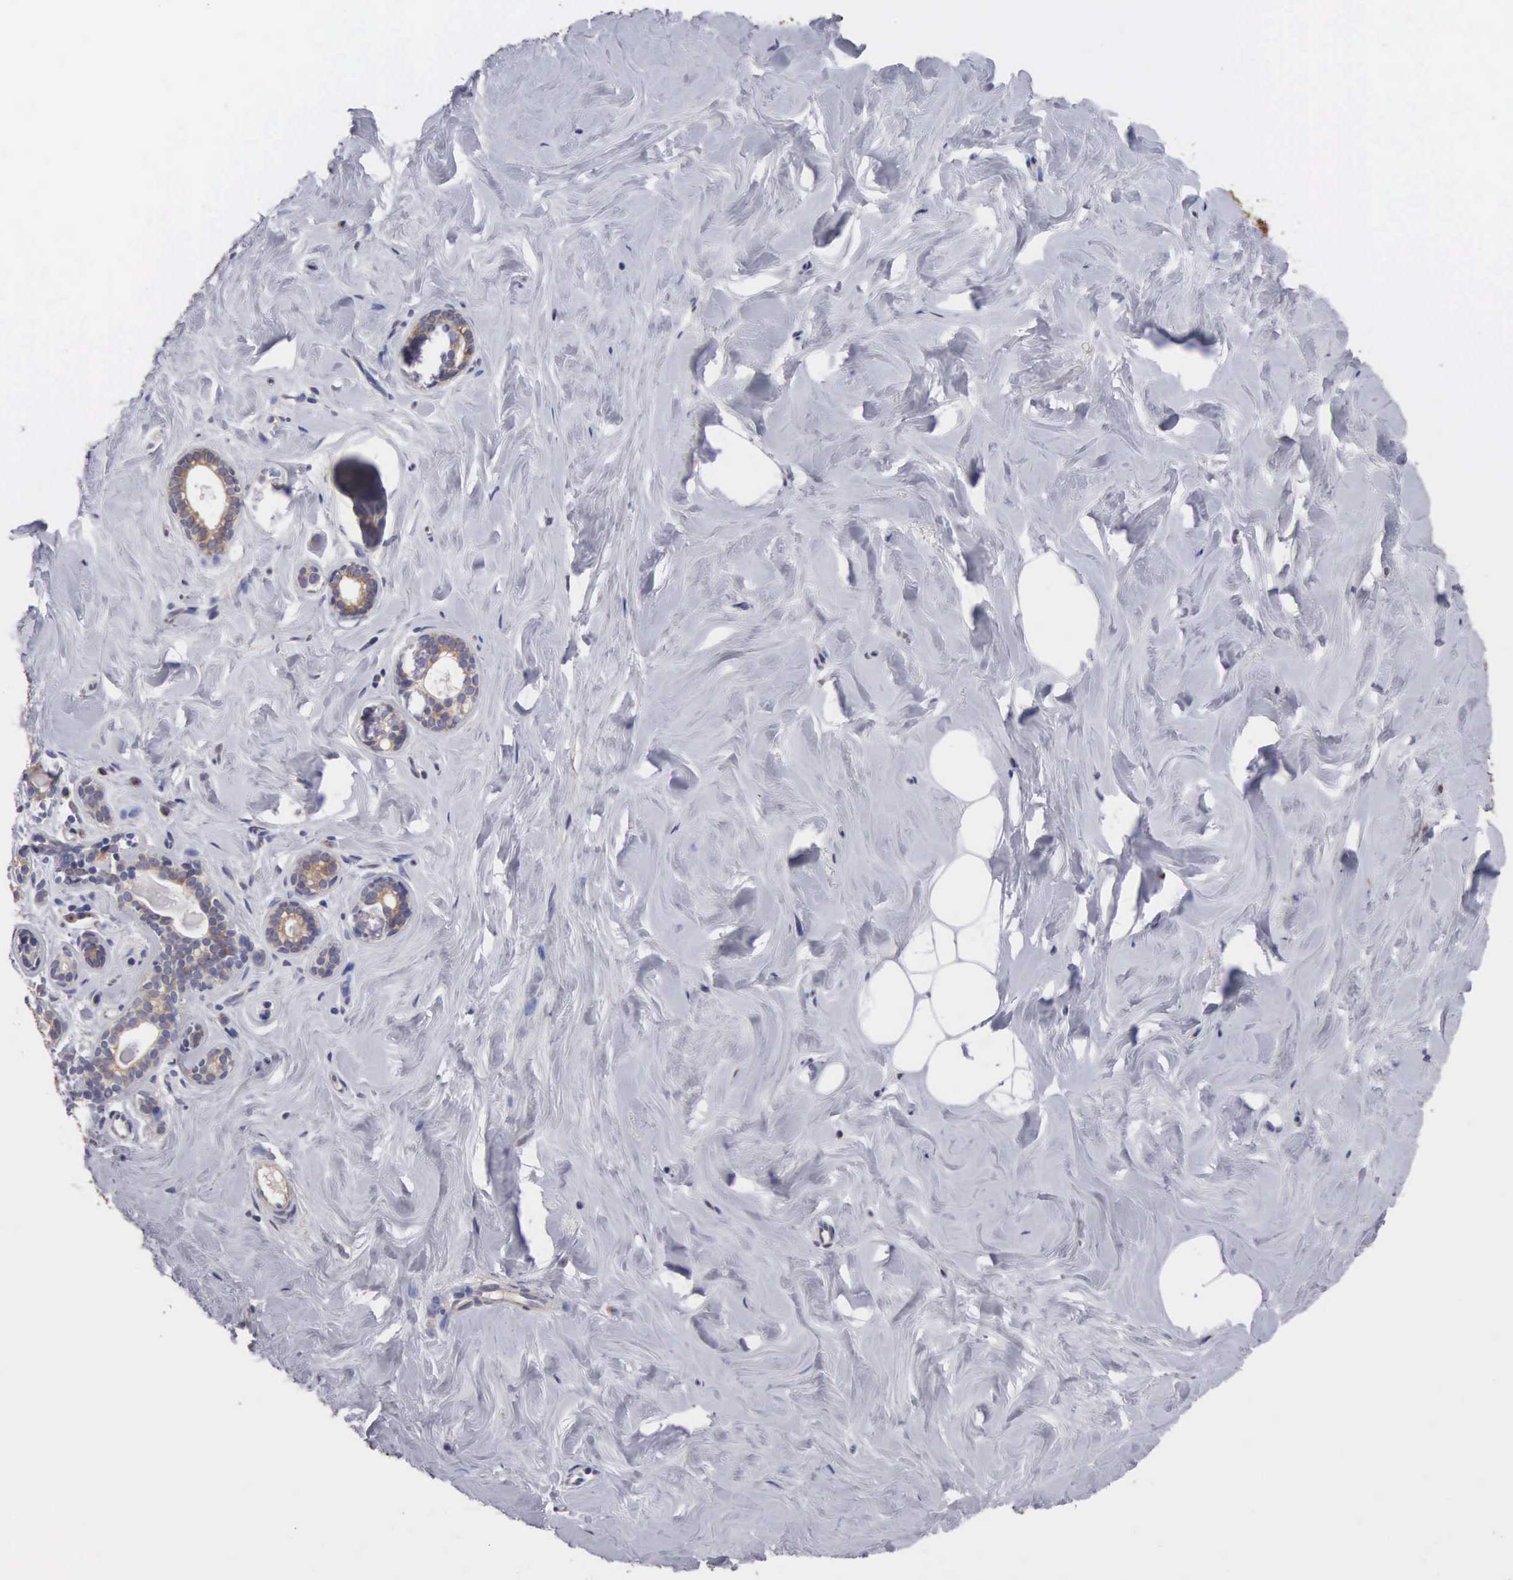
{"staining": {"intensity": "negative", "quantity": "none", "location": "none"}, "tissue": "breast", "cell_type": "Adipocytes", "image_type": "normal", "snomed": [{"axis": "morphology", "description": "Normal tissue, NOS"}, {"axis": "topography", "description": "Breast"}], "caption": "High power microscopy image of an immunohistochemistry histopathology image of normal breast, revealing no significant staining in adipocytes.", "gene": "SLITRK4", "patient": {"sex": "female", "age": 54}}